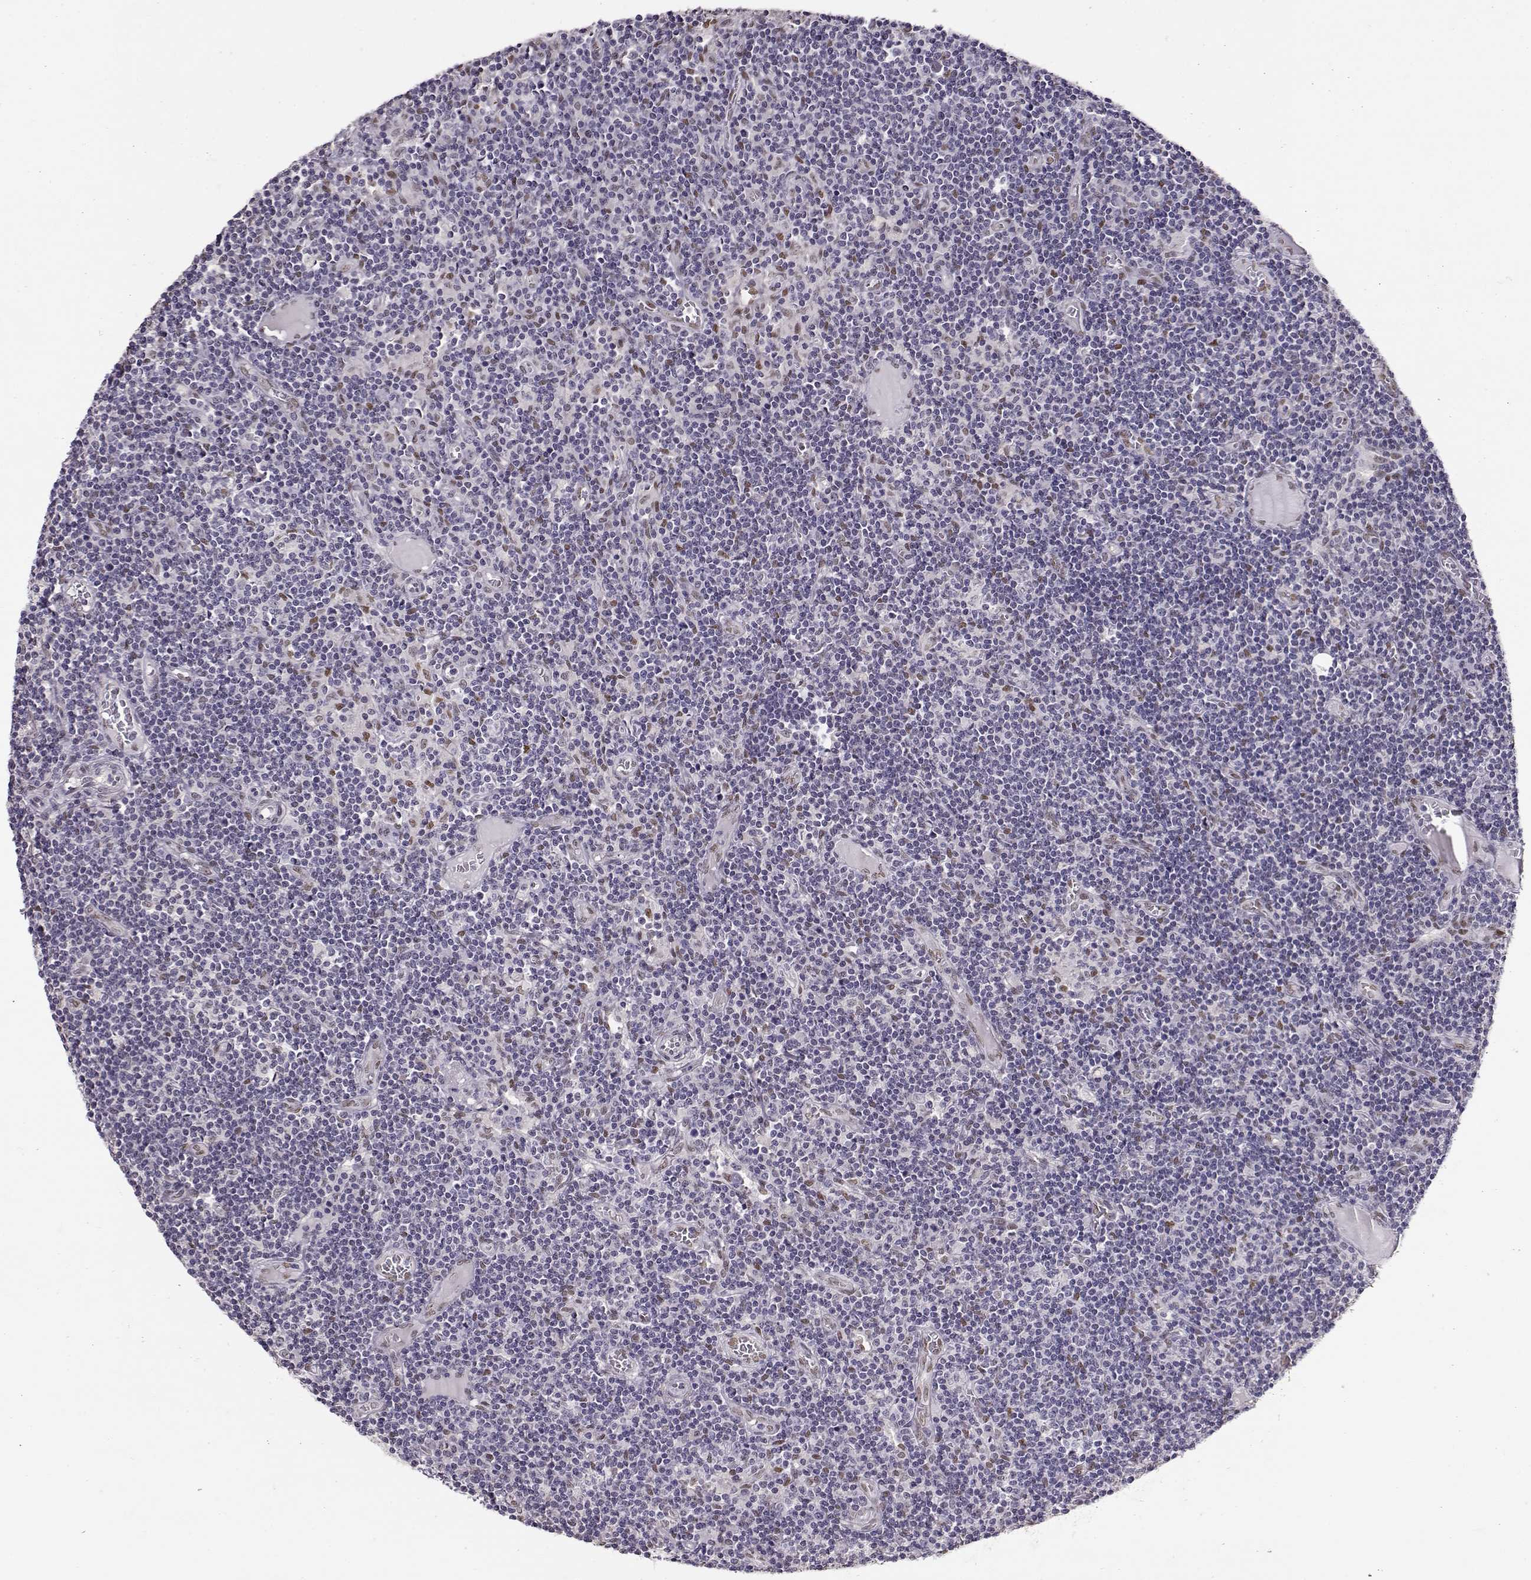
{"staining": {"intensity": "weak", "quantity": "<25%", "location": "nuclear"}, "tissue": "lymph node", "cell_type": "Non-germinal center cells", "image_type": "normal", "snomed": [{"axis": "morphology", "description": "Normal tissue, NOS"}, {"axis": "topography", "description": "Lymph node"}], "caption": "Immunohistochemistry (IHC) micrograph of normal lymph node: human lymph node stained with DAB shows no significant protein positivity in non-germinal center cells.", "gene": "POLI", "patient": {"sex": "female", "age": 72}}